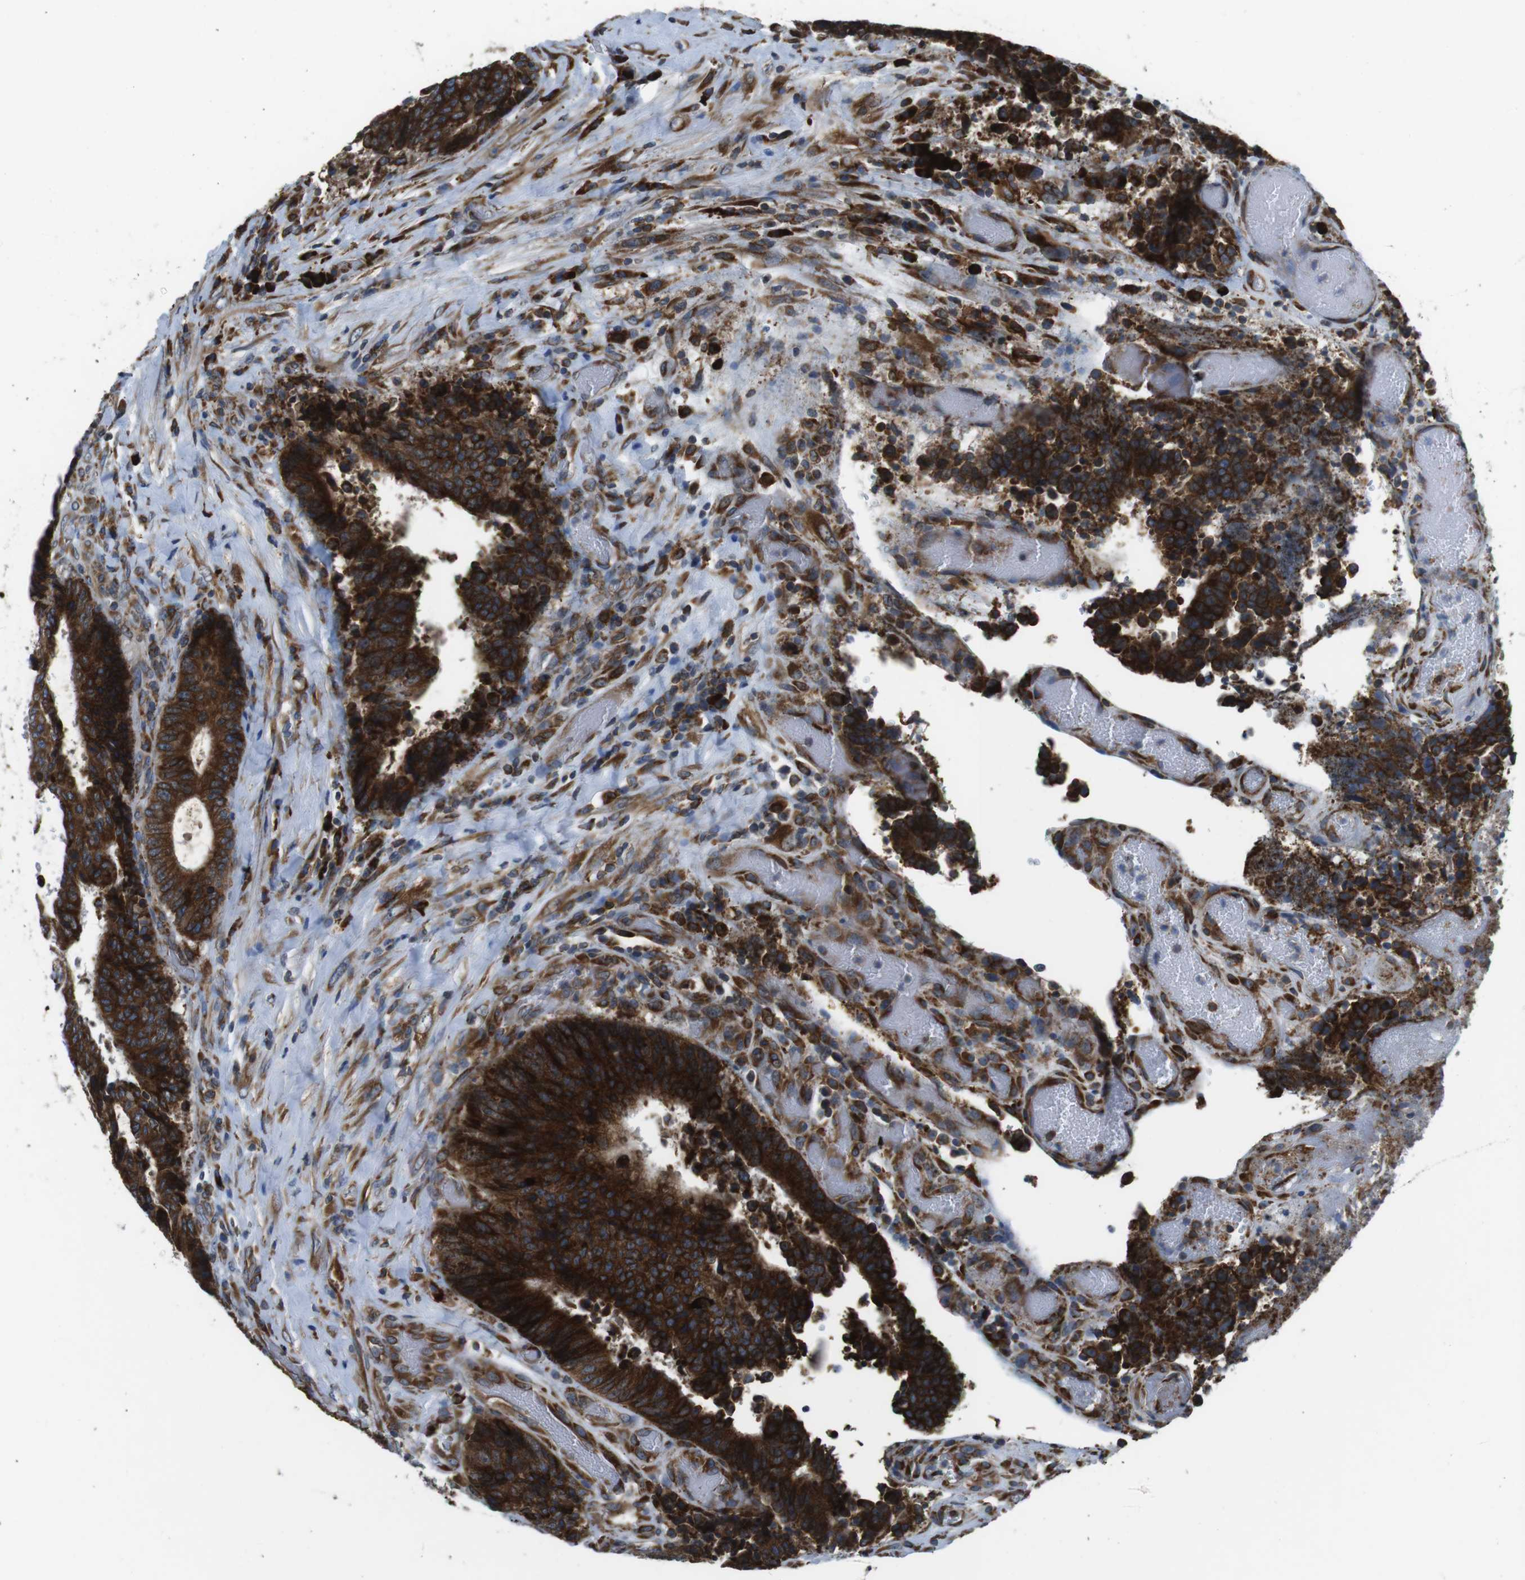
{"staining": {"intensity": "strong", "quantity": ">75%", "location": "cytoplasmic/membranous"}, "tissue": "colorectal cancer", "cell_type": "Tumor cells", "image_type": "cancer", "snomed": [{"axis": "morphology", "description": "Adenocarcinoma, NOS"}, {"axis": "topography", "description": "Rectum"}], "caption": "Immunohistochemical staining of human colorectal cancer (adenocarcinoma) shows high levels of strong cytoplasmic/membranous protein positivity in about >75% of tumor cells.", "gene": "UGGT1", "patient": {"sex": "male", "age": 72}}